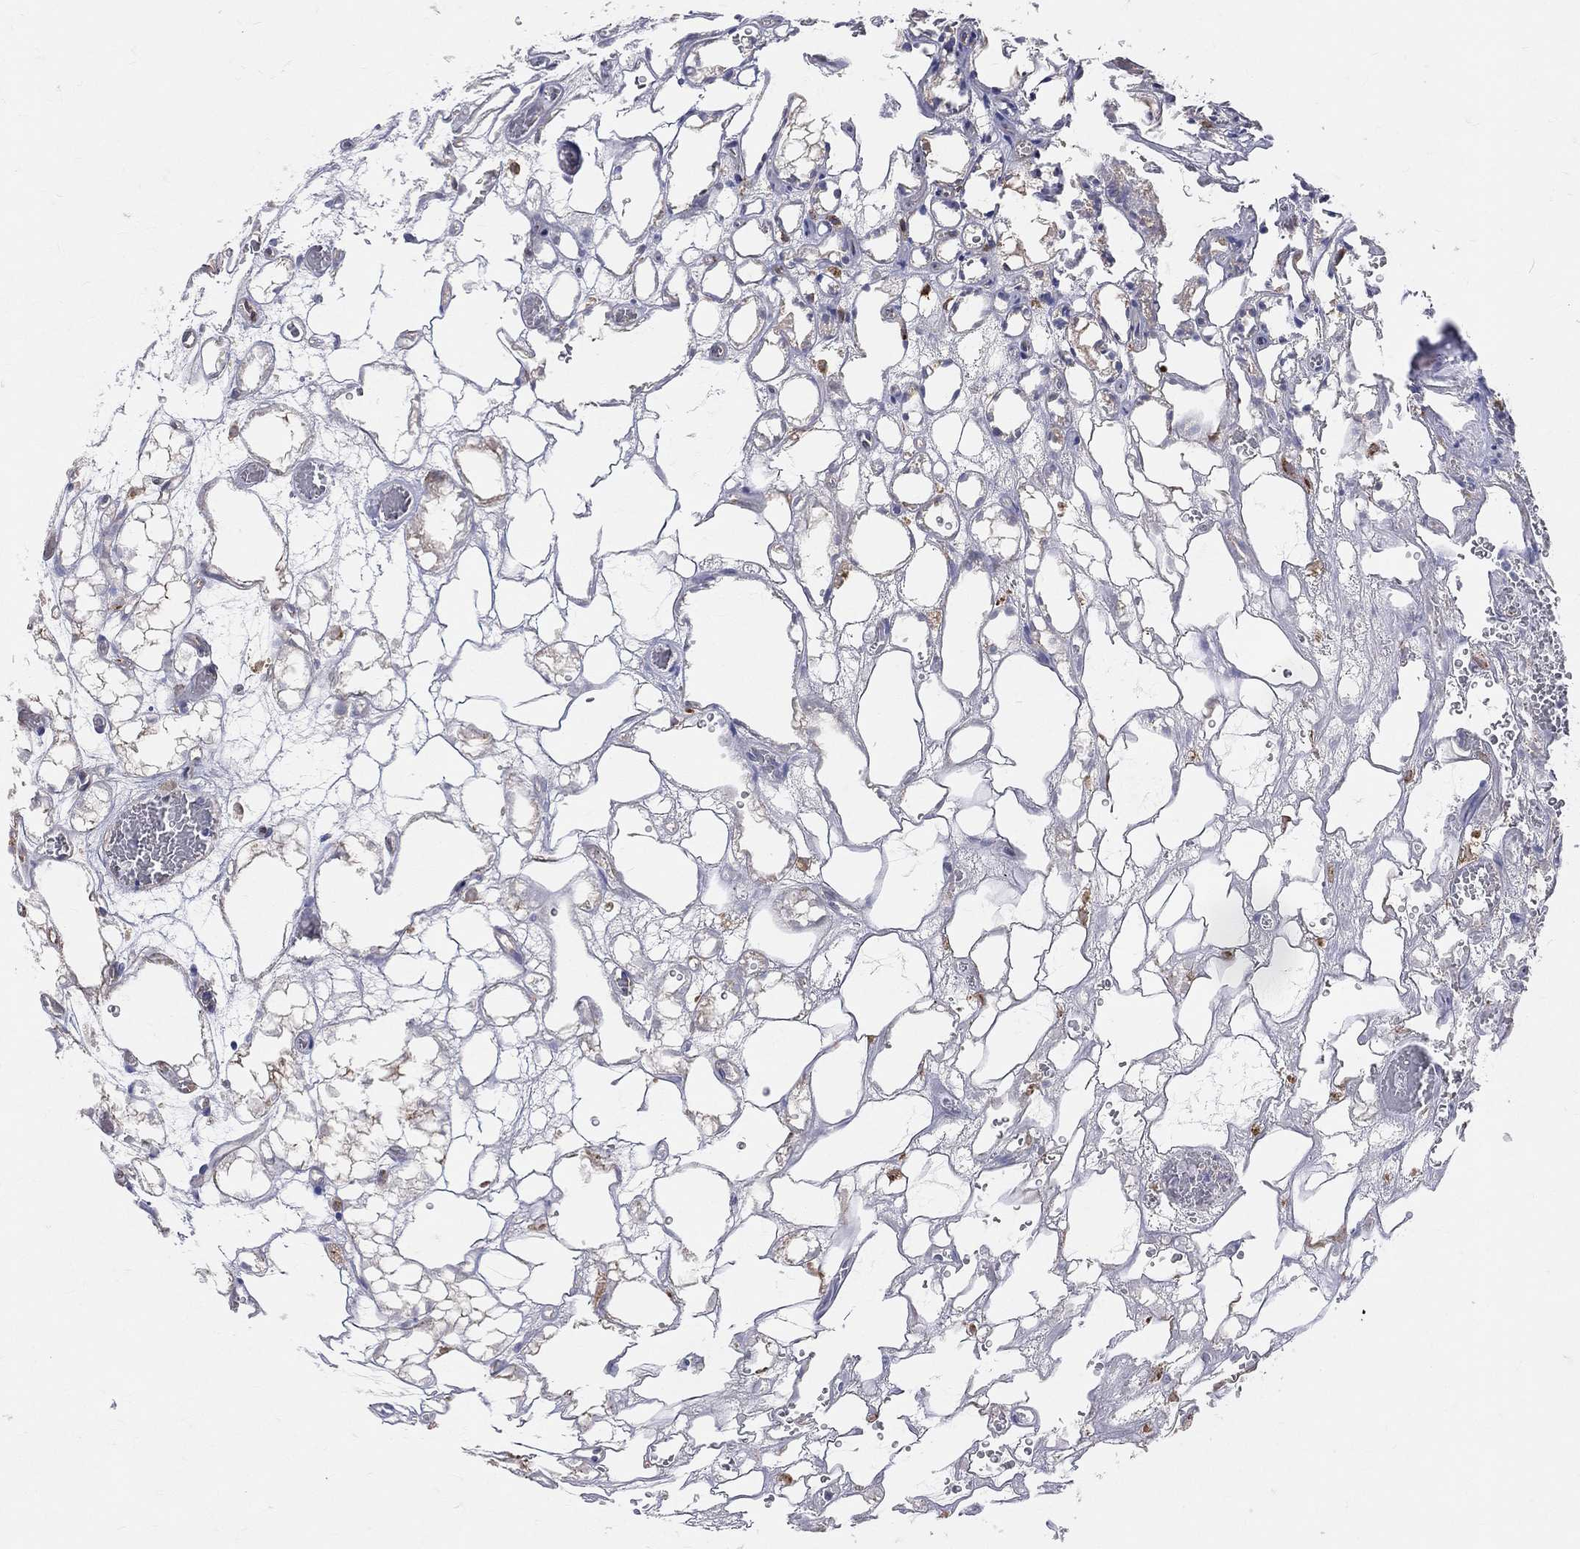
{"staining": {"intensity": "negative", "quantity": "none", "location": "none"}, "tissue": "renal cancer", "cell_type": "Tumor cells", "image_type": "cancer", "snomed": [{"axis": "morphology", "description": "Adenocarcinoma, NOS"}, {"axis": "topography", "description": "Kidney"}], "caption": "Immunohistochemistry (IHC) of human renal adenocarcinoma reveals no positivity in tumor cells. (Immunohistochemistry, brightfield microscopy, high magnification).", "gene": "CD74", "patient": {"sex": "female", "age": 69}}